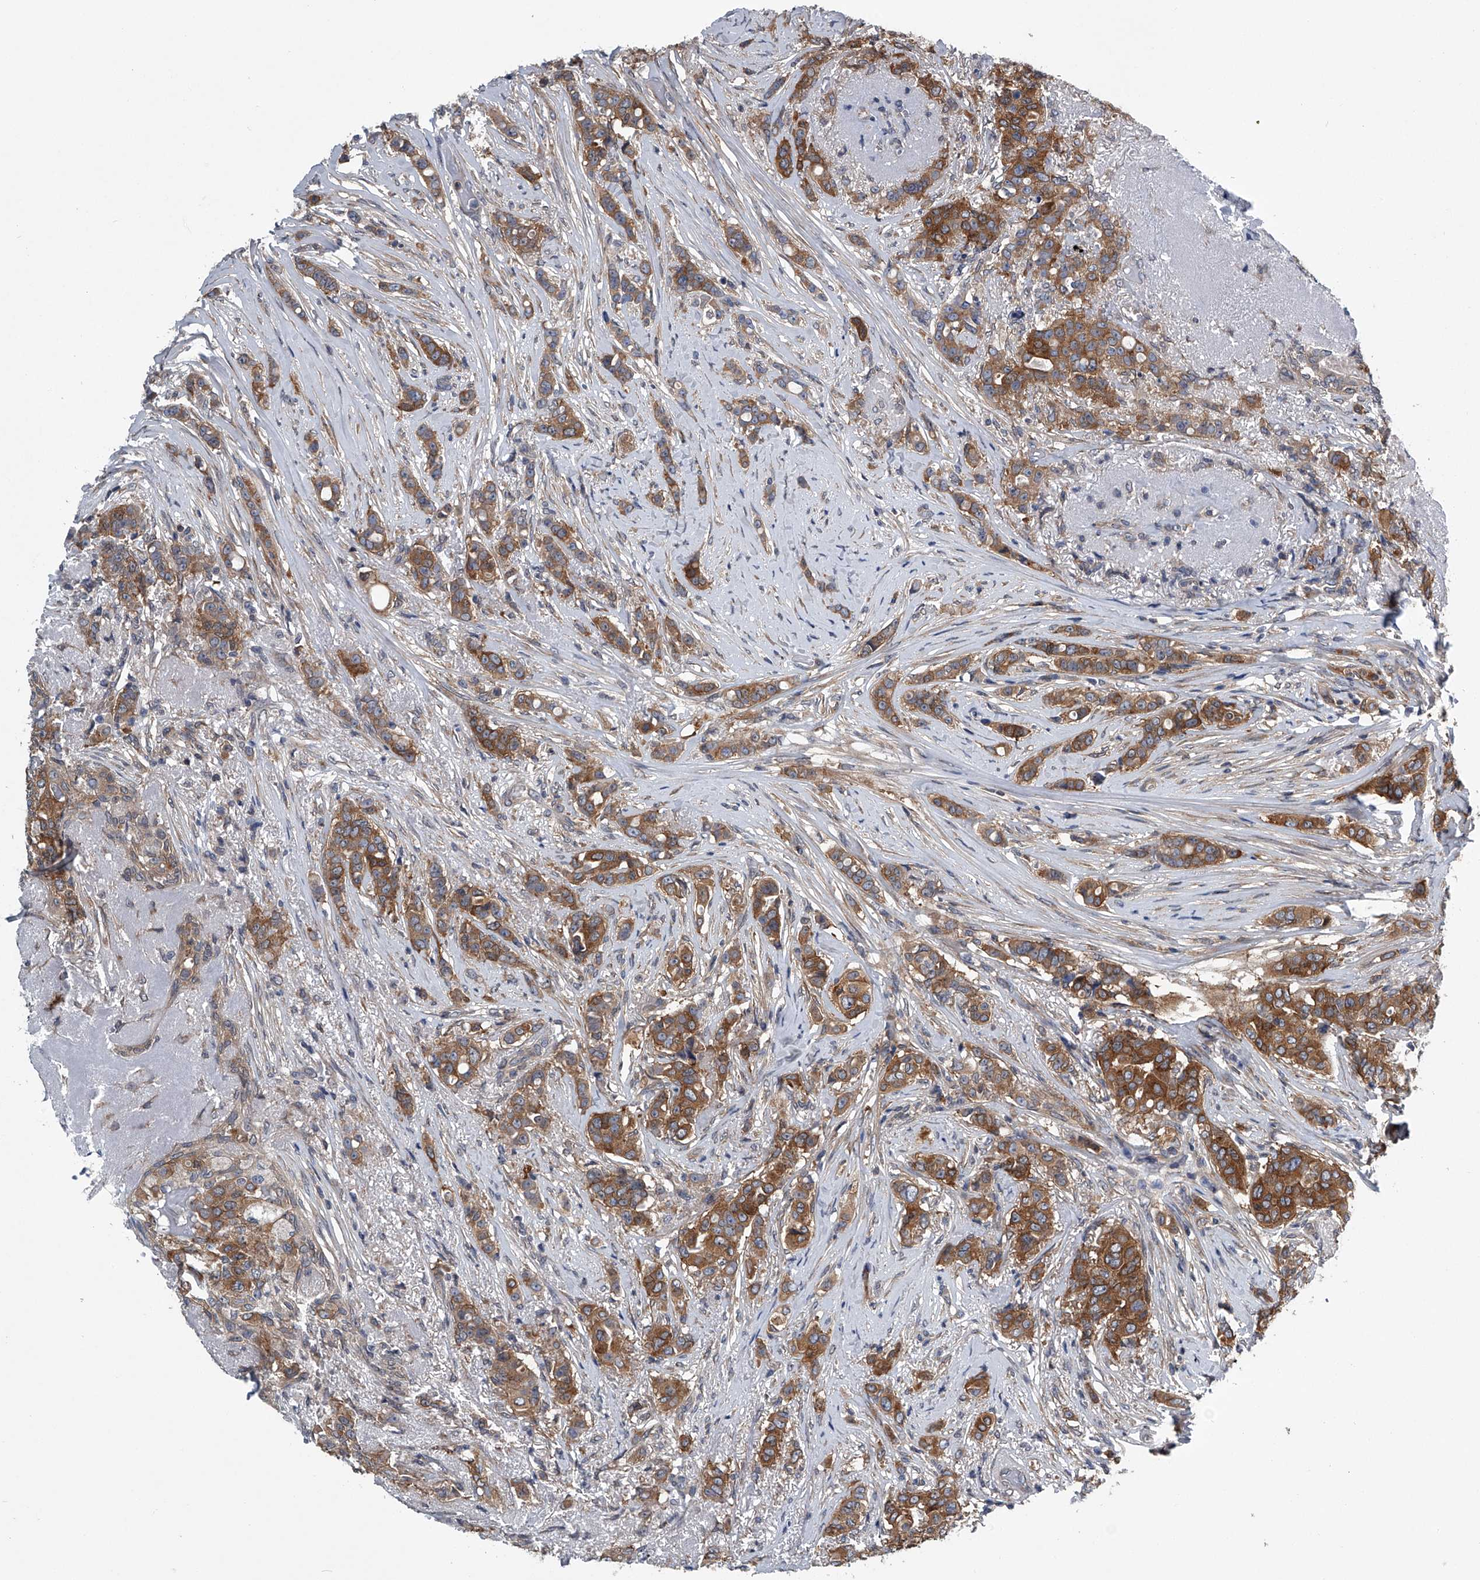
{"staining": {"intensity": "moderate", "quantity": ">75%", "location": "cytoplasmic/membranous"}, "tissue": "breast cancer", "cell_type": "Tumor cells", "image_type": "cancer", "snomed": [{"axis": "morphology", "description": "Lobular carcinoma"}, {"axis": "topography", "description": "Breast"}], "caption": "Tumor cells demonstrate medium levels of moderate cytoplasmic/membranous expression in about >75% of cells in human breast cancer.", "gene": "PPP2R5D", "patient": {"sex": "female", "age": 51}}